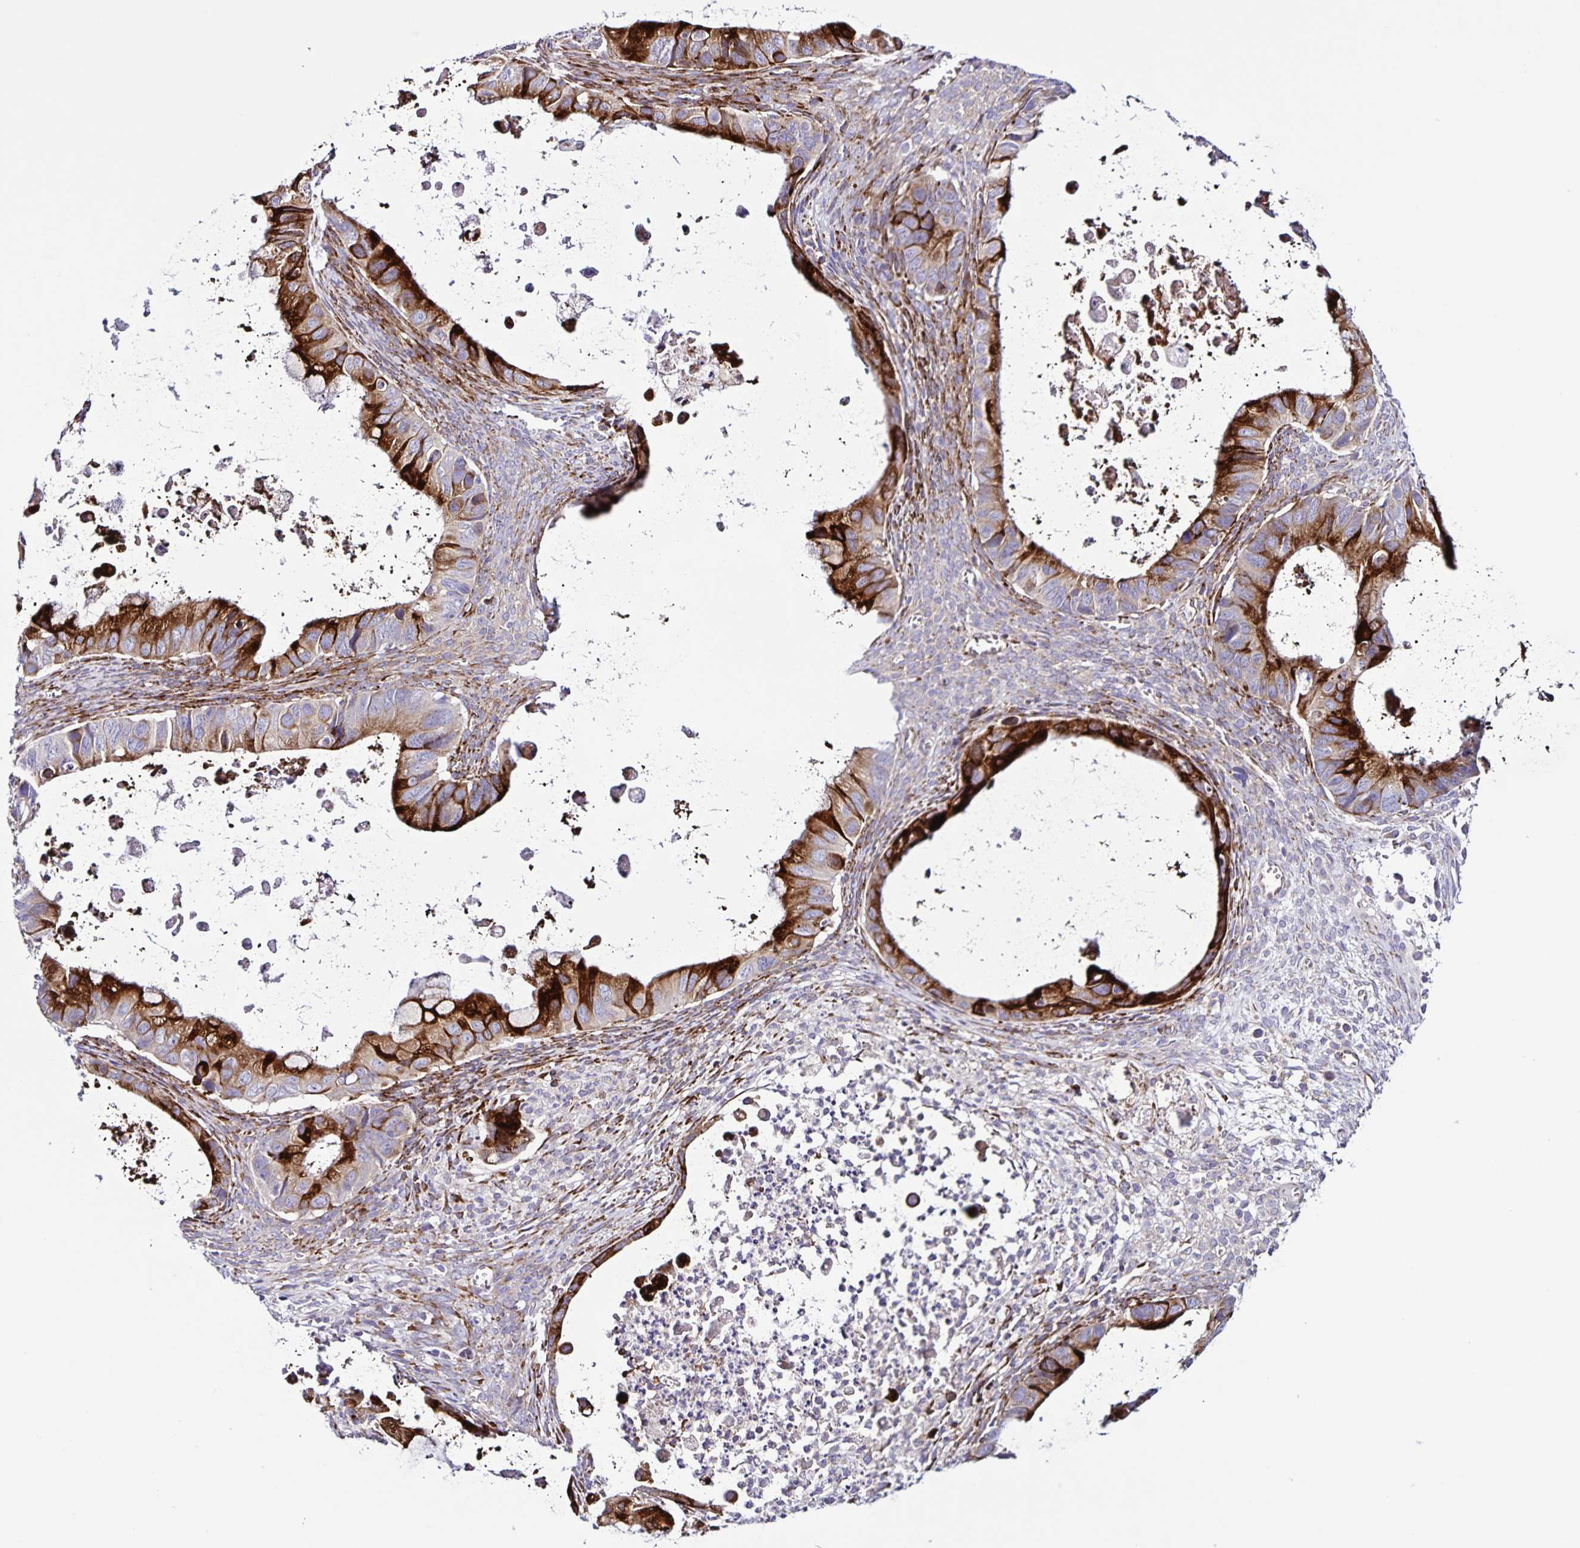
{"staining": {"intensity": "strong", "quantity": "25%-75%", "location": "cytoplasmic/membranous"}, "tissue": "ovarian cancer", "cell_type": "Tumor cells", "image_type": "cancer", "snomed": [{"axis": "morphology", "description": "Cystadenocarcinoma, mucinous, NOS"}, {"axis": "topography", "description": "Ovary"}], "caption": "Ovarian cancer stained for a protein exhibits strong cytoplasmic/membranous positivity in tumor cells.", "gene": "OSBPL5", "patient": {"sex": "female", "age": 64}}